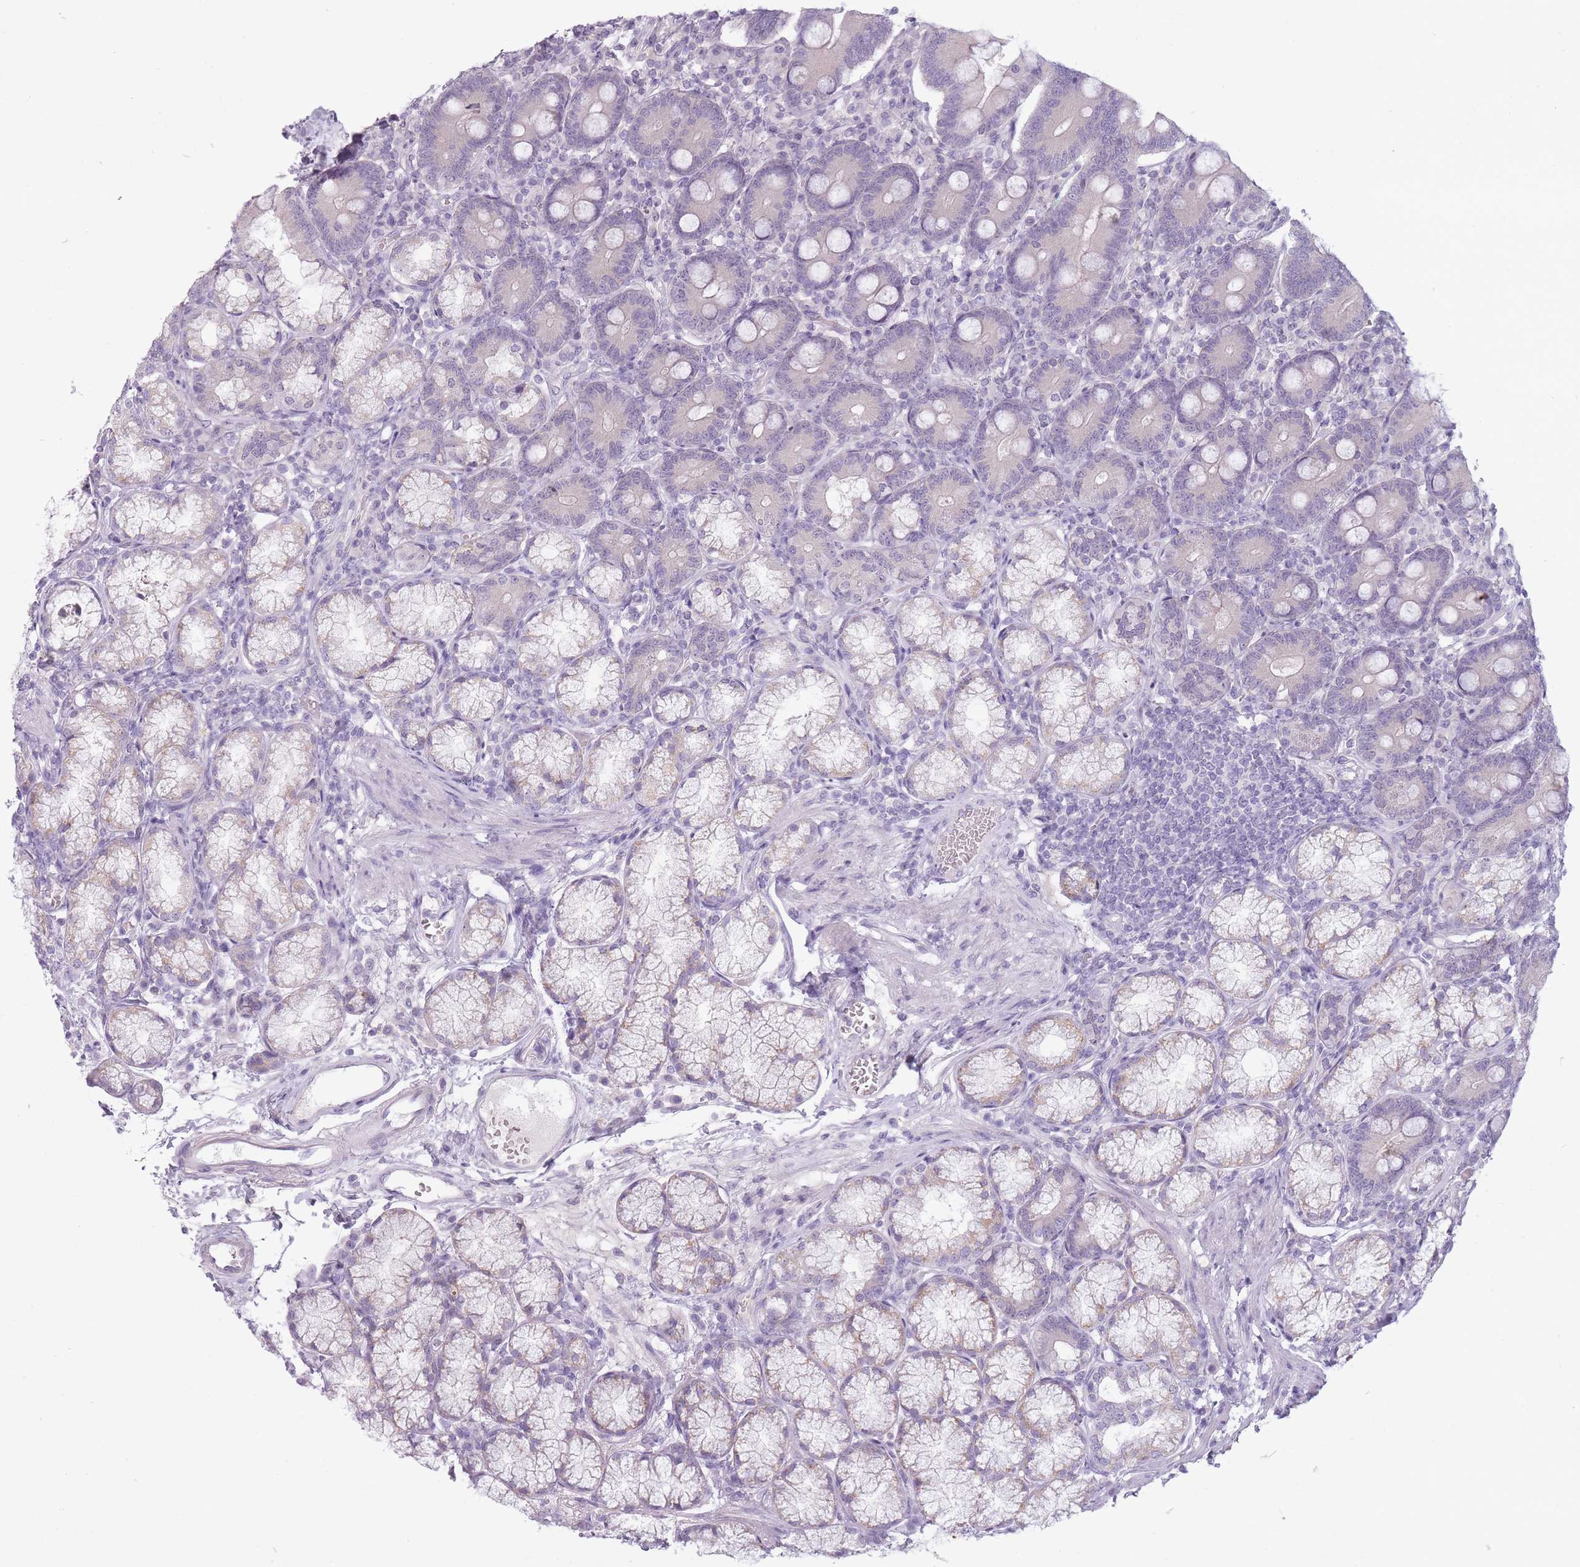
{"staining": {"intensity": "negative", "quantity": "none", "location": "none"}, "tissue": "duodenum", "cell_type": "Glandular cells", "image_type": "normal", "snomed": [{"axis": "morphology", "description": "Normal tissue, NOS"}, {"axis": "topography", "description": "Duodenum"}], "caption": "The micrograph reveals no significant staining in glandular cells of duodenum.", "gene": "FAM43B", "patient": {"sex": "female", "age": 67}}